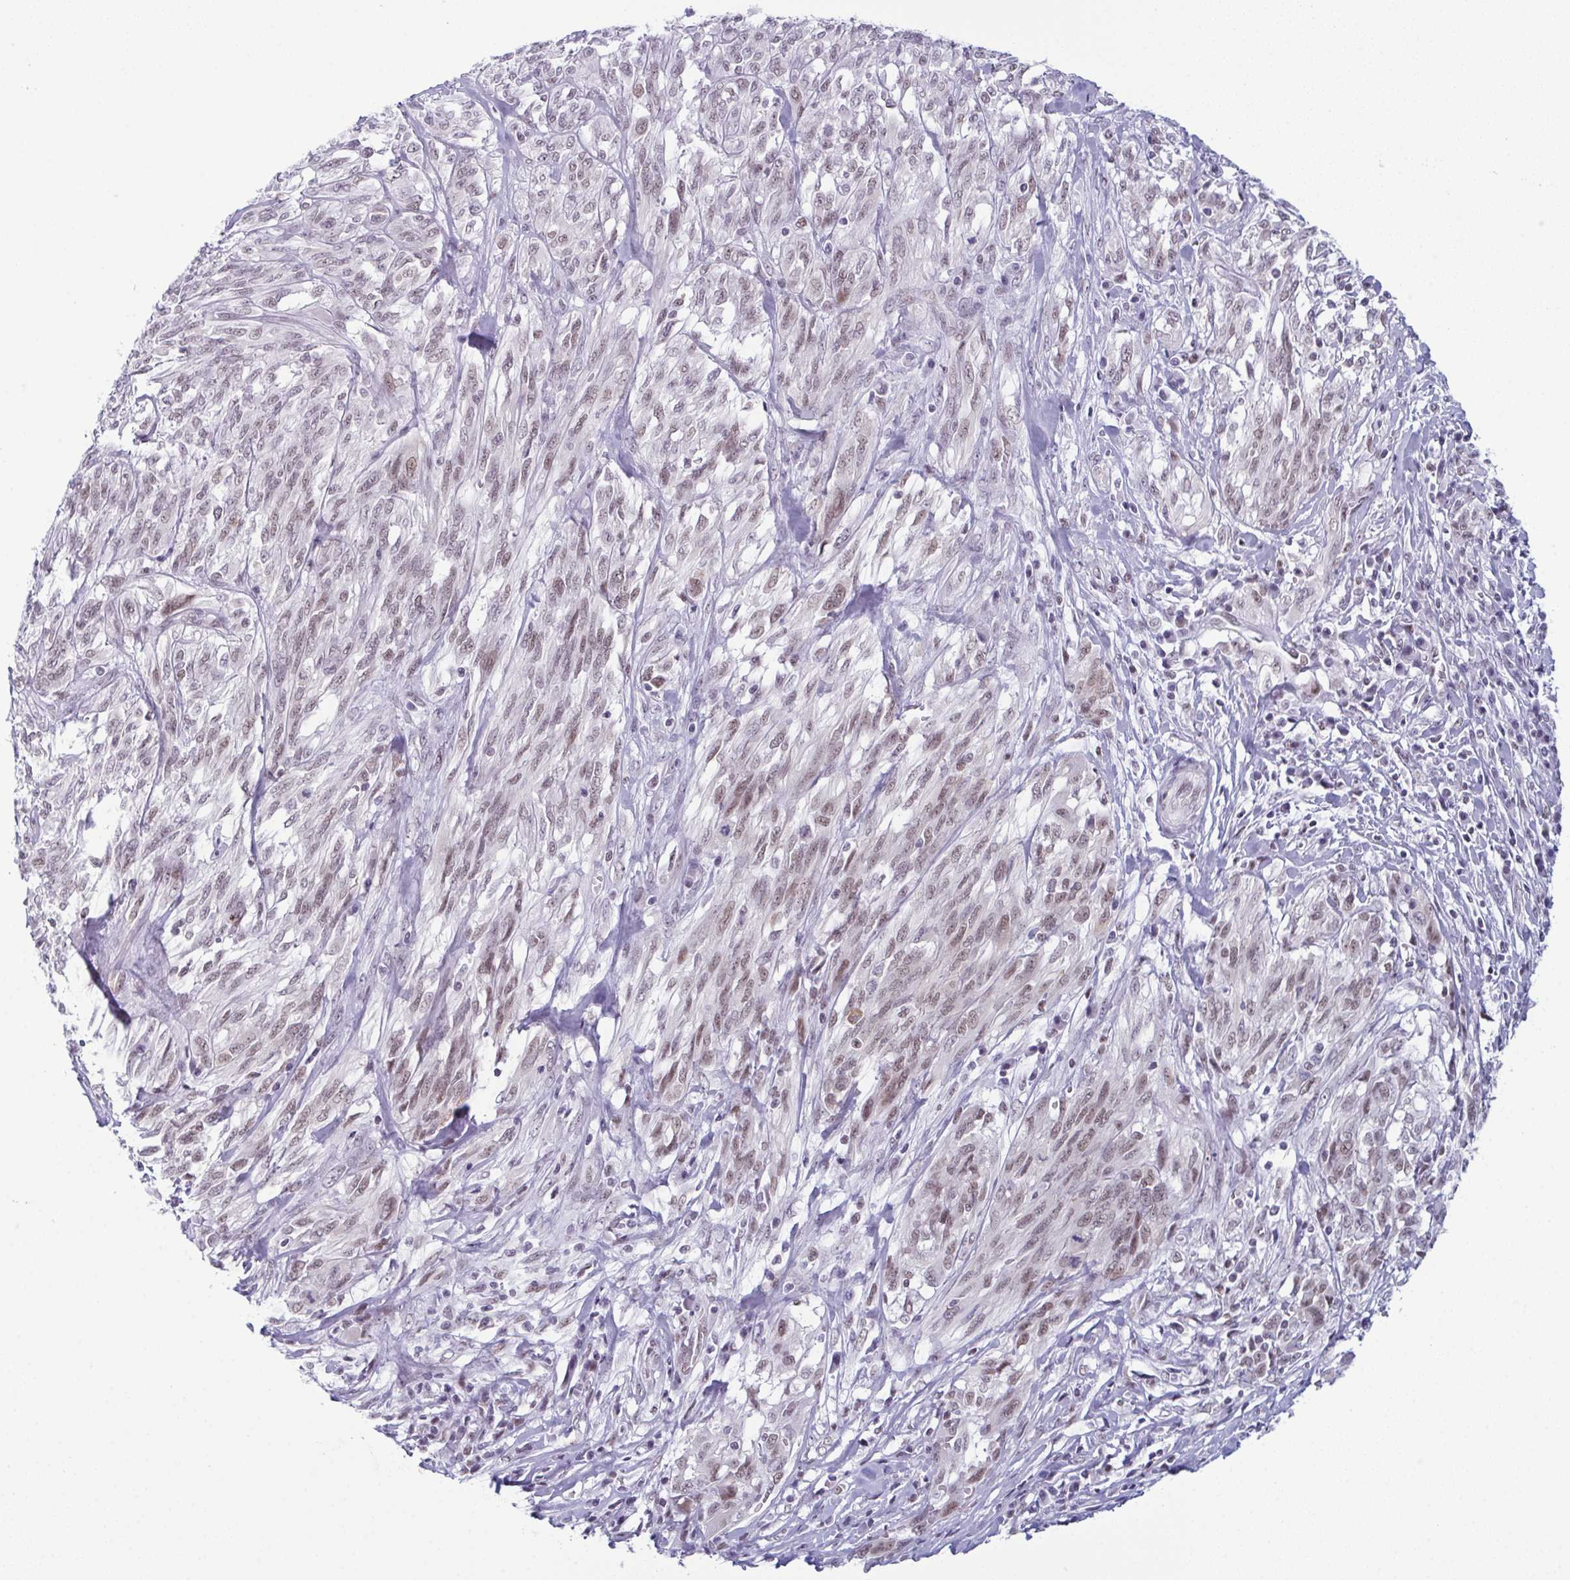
{"staining": {"intensity": "moderate", "quantity": "25%-75%", "location": "nuclear"}, "tissue": "melanoma", "cell_type": "Tumor cells", "image_type": "cancer", "snomed": [{"axis": "morphology", "description": "Malignant melanoma, NOS"}, {"axis": "topography", "description": "Skin"}], "caption": "Immunohistochemical staining of human malignant melanoma exhibits moderate nuclear protein expression in approximately 25%-75% of tumor cells.", "gene": "RBM7", "patient": {"sex": "female", "age": 91}}